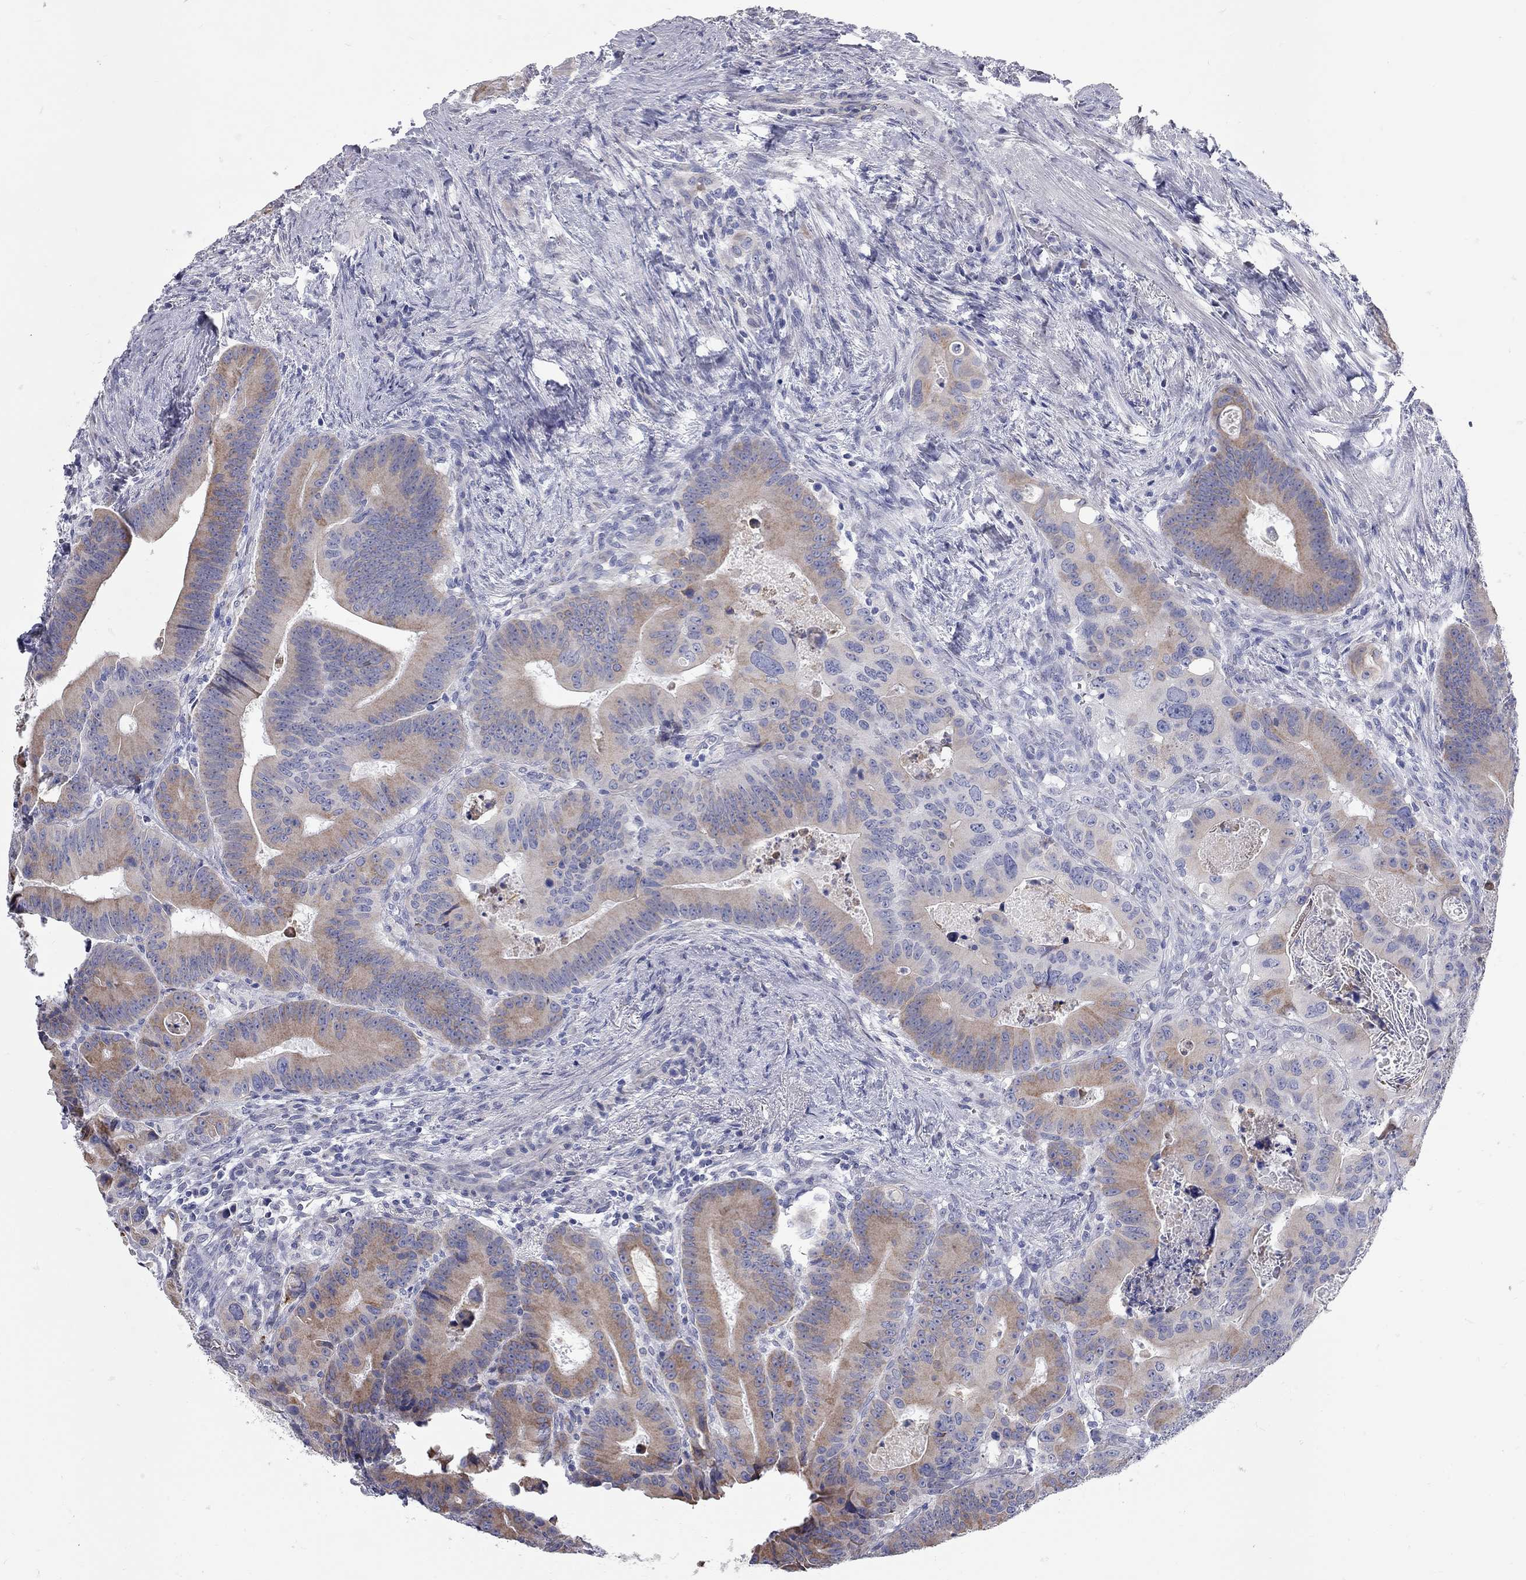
{"staining": {"intensity": "moderate", "quantity": "25%-75%", "location": "cytoplasmic/membranous"}, "tissue": "colorectal cancer", "cell_type": "Tumor cells", "image_type": "cancer", "snomed": [{"axis": "morphology", "description": "Adenocarcinoma, NOS"}, {"axis": "topography", "description": "Rectum"}], "caption": "Immunohistochemistry of adenocarcinoma (colorectal) displays medium levels of moderate cytoplasmic/membranous staining in about 25%-75% of tumor cells. The protein of interest is shown in brown color, while the nuclei are stained blue.", "gene": "XAGE2", "patient": {"sex": "male", "age": 64}}